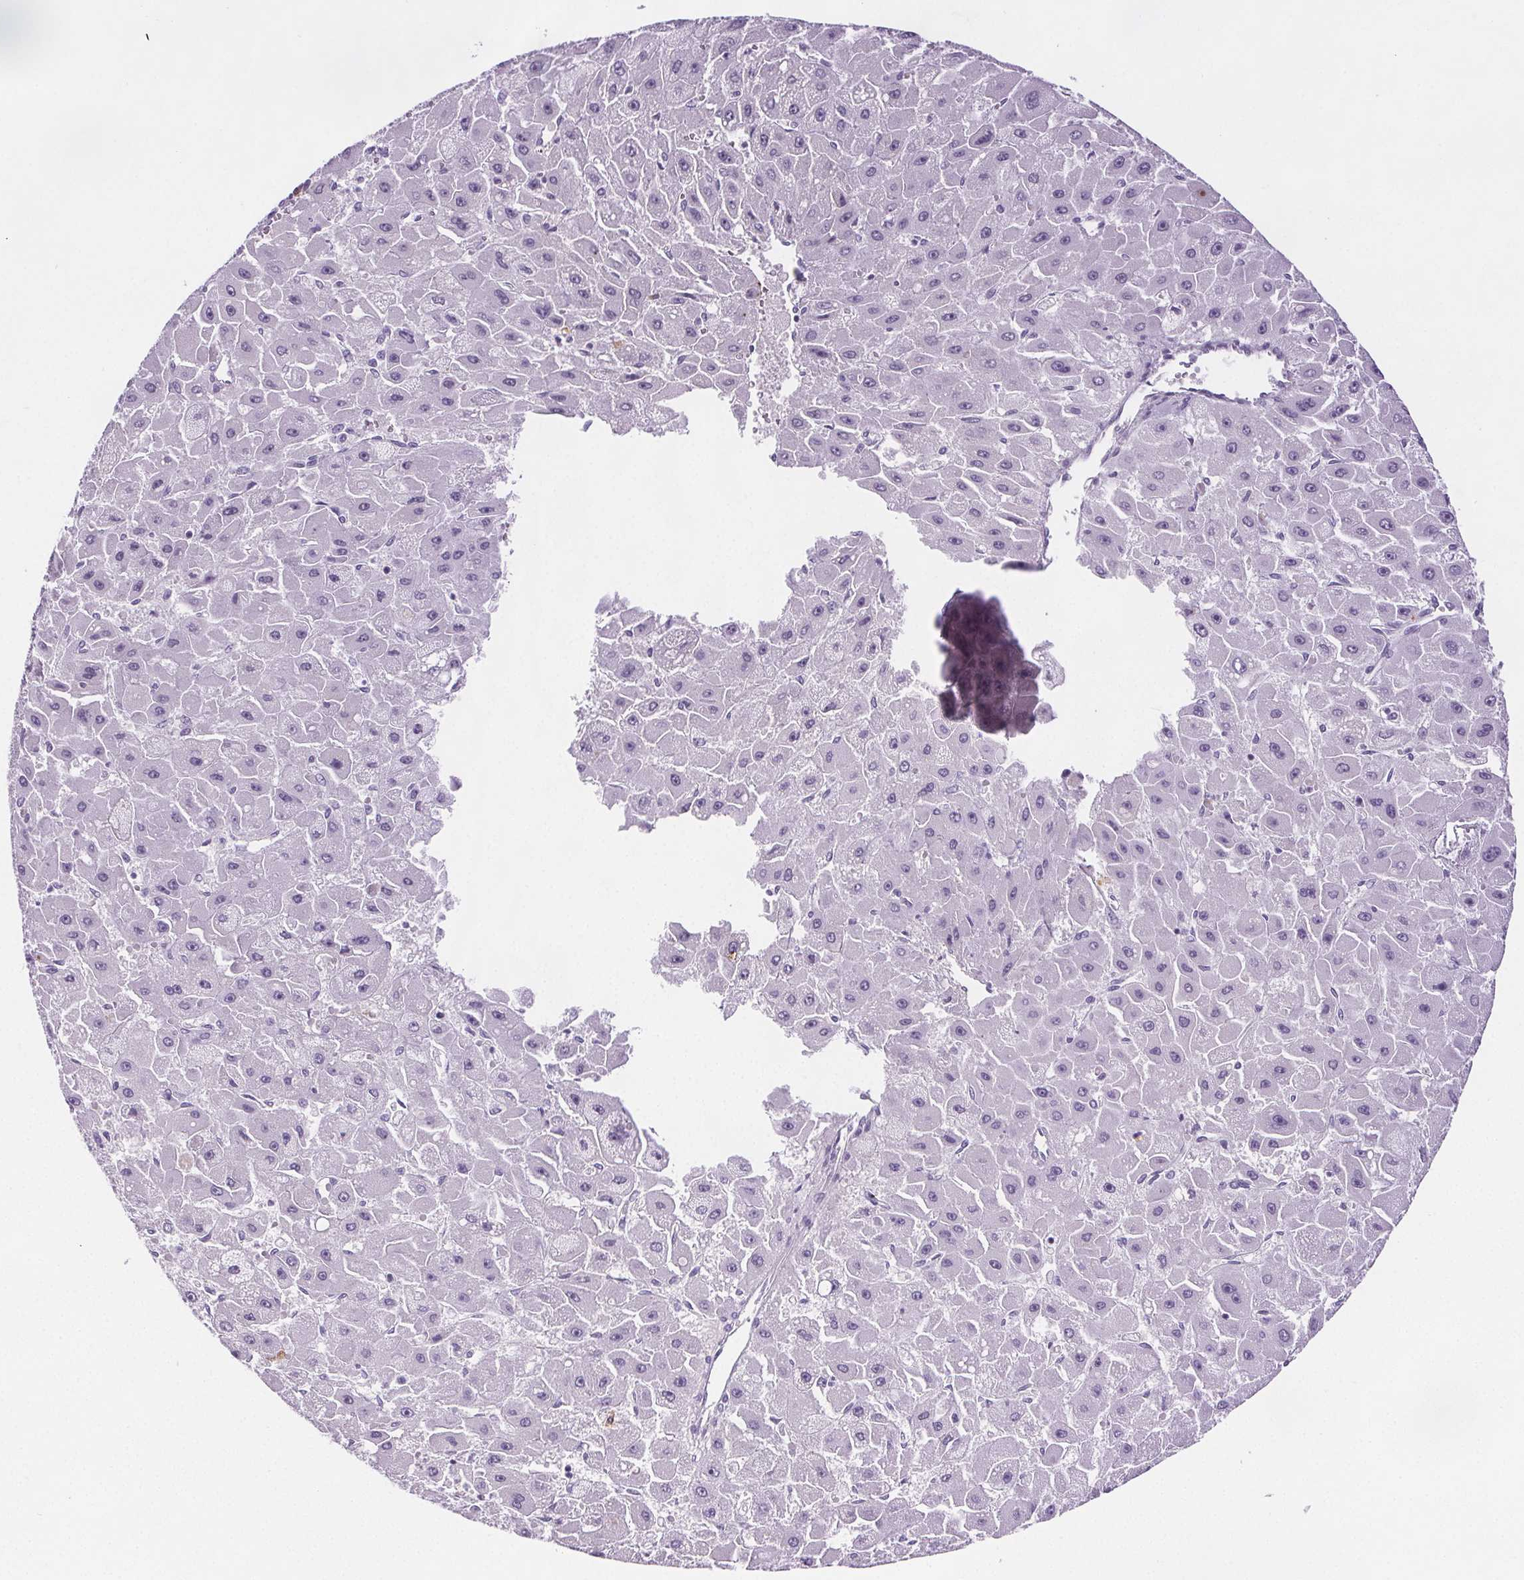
{"staining": {"intensity": "negative", "quantity": "none", "location": "none"}, "tissue": "liver cancer", "cell_type": "Tumor cells", "image_type": "cancer", "snomed": [{"axis": "morphology", "description": "Carcinoma, Hepatocellular, NOS"}, {"axis": "topography", "description": "Liver"}], "caption": "This is a micrograph of IHC staining of liver hepatocellular carcinoma, which shows no positivity in tumor cells. The staining is performed using DAB brown chromogen with nuclei counter-stained in using hematoxylin.", "gene": "CD5L", "patient": {"sex": "female", "age": 25}}